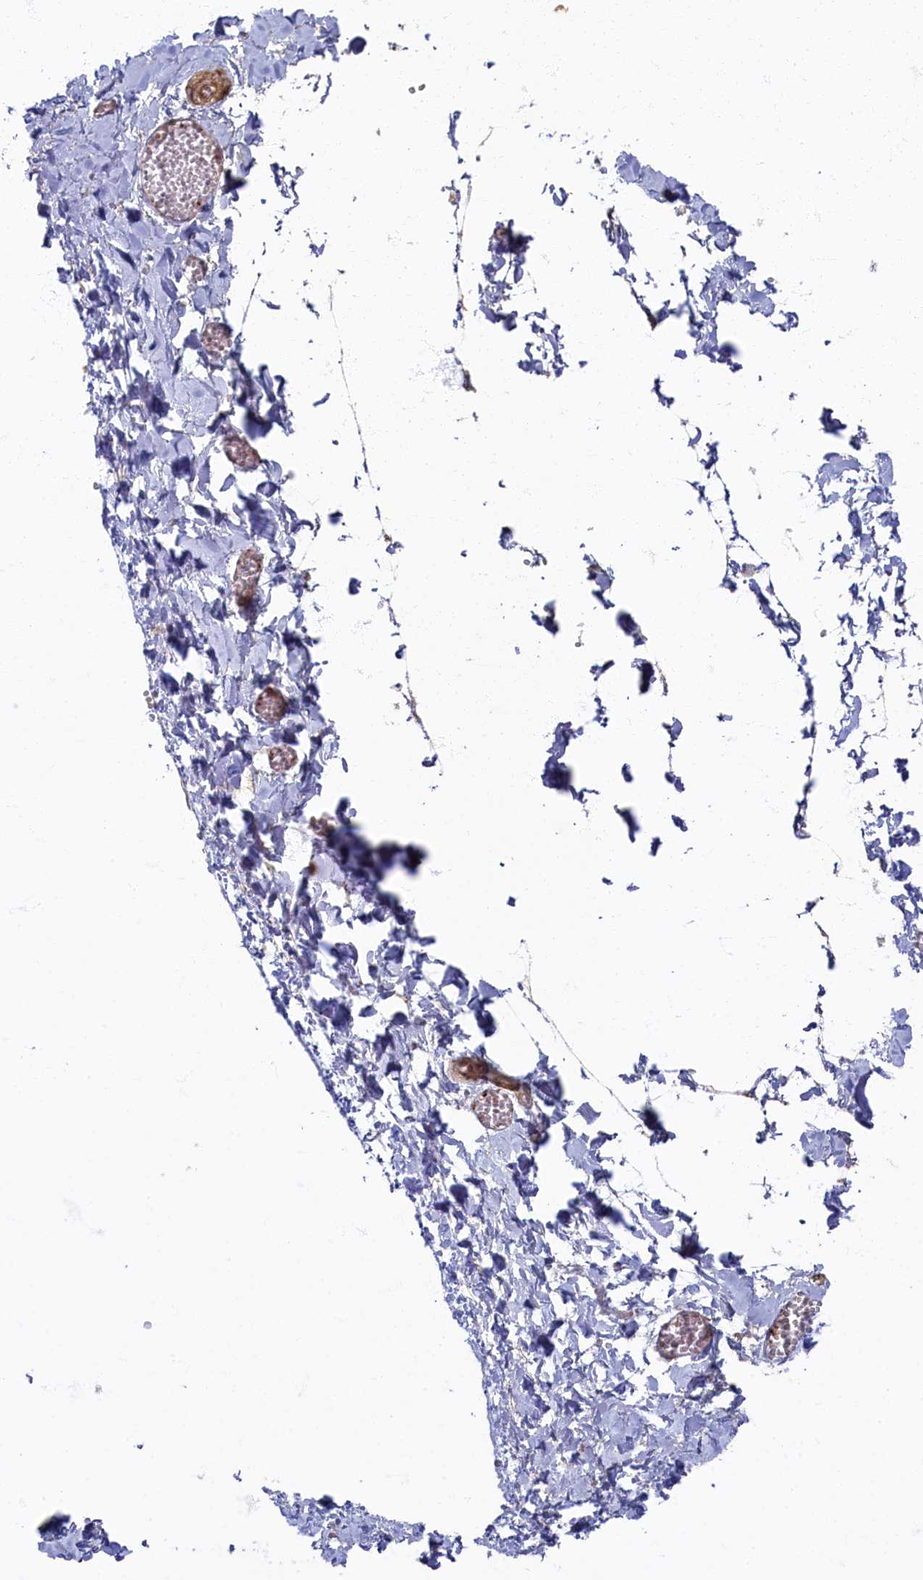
{"staining": {"intensity": "negative", "quantity": "none", "location": "none"}, "tissue": "adipose tissue", "cell_type": "Adipocytes", "image_type": "normal", "snomed": [{"axis": "morphology", "description": "Normal tissue, NOS"}, {"axis": "topography", "description": "Gallbladder"}, {"axis": "topography", "description": "Peripheral nerve tissue"}], "caption": "The image demonstrates no staining of adipocytes in benign adipose tissue.", "gene": "PSMG2", "patient": {"sex": "male", "age": 38}}